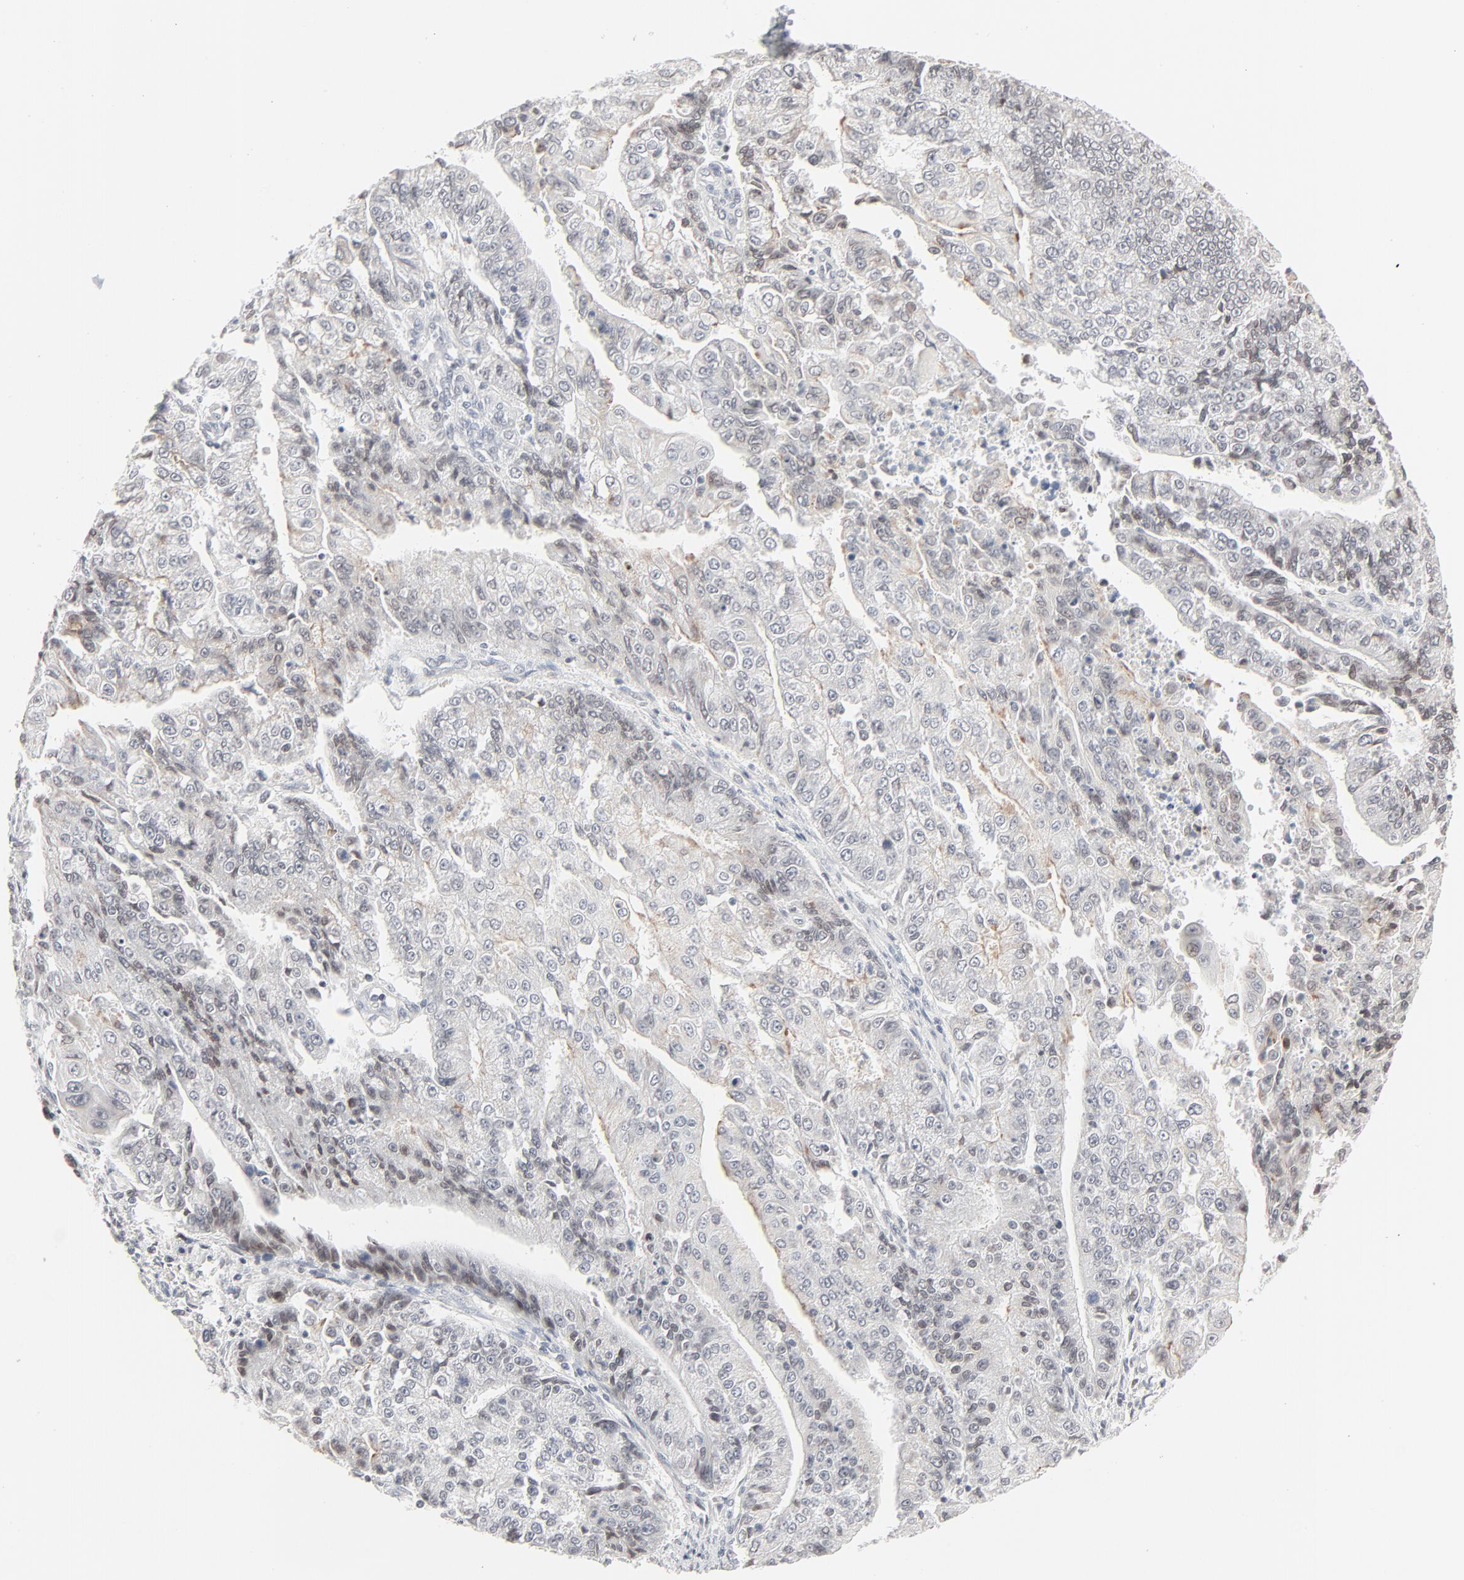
{"staining": {"intensity": "weak", "quantity": "<25%", "location": "cytoplasmic/membranous,nuclear"}, "tissue": "endometrial cancer", "cell_type": "Tumor cells", "image_type": "cancer", "snomed": [{"axis": "morphology", "description": "Adenocarcinoma, NOS"}, {"axis": "topography", "description": "Endometrium"}], "caption": "DAB immunohistochemical staining of human endometrial cancer (adenocarcinoma) exhibits no significant expression in tumor cells.", "gene": "MAD1L1", "patient": {"sex": "female", "age": 75}}